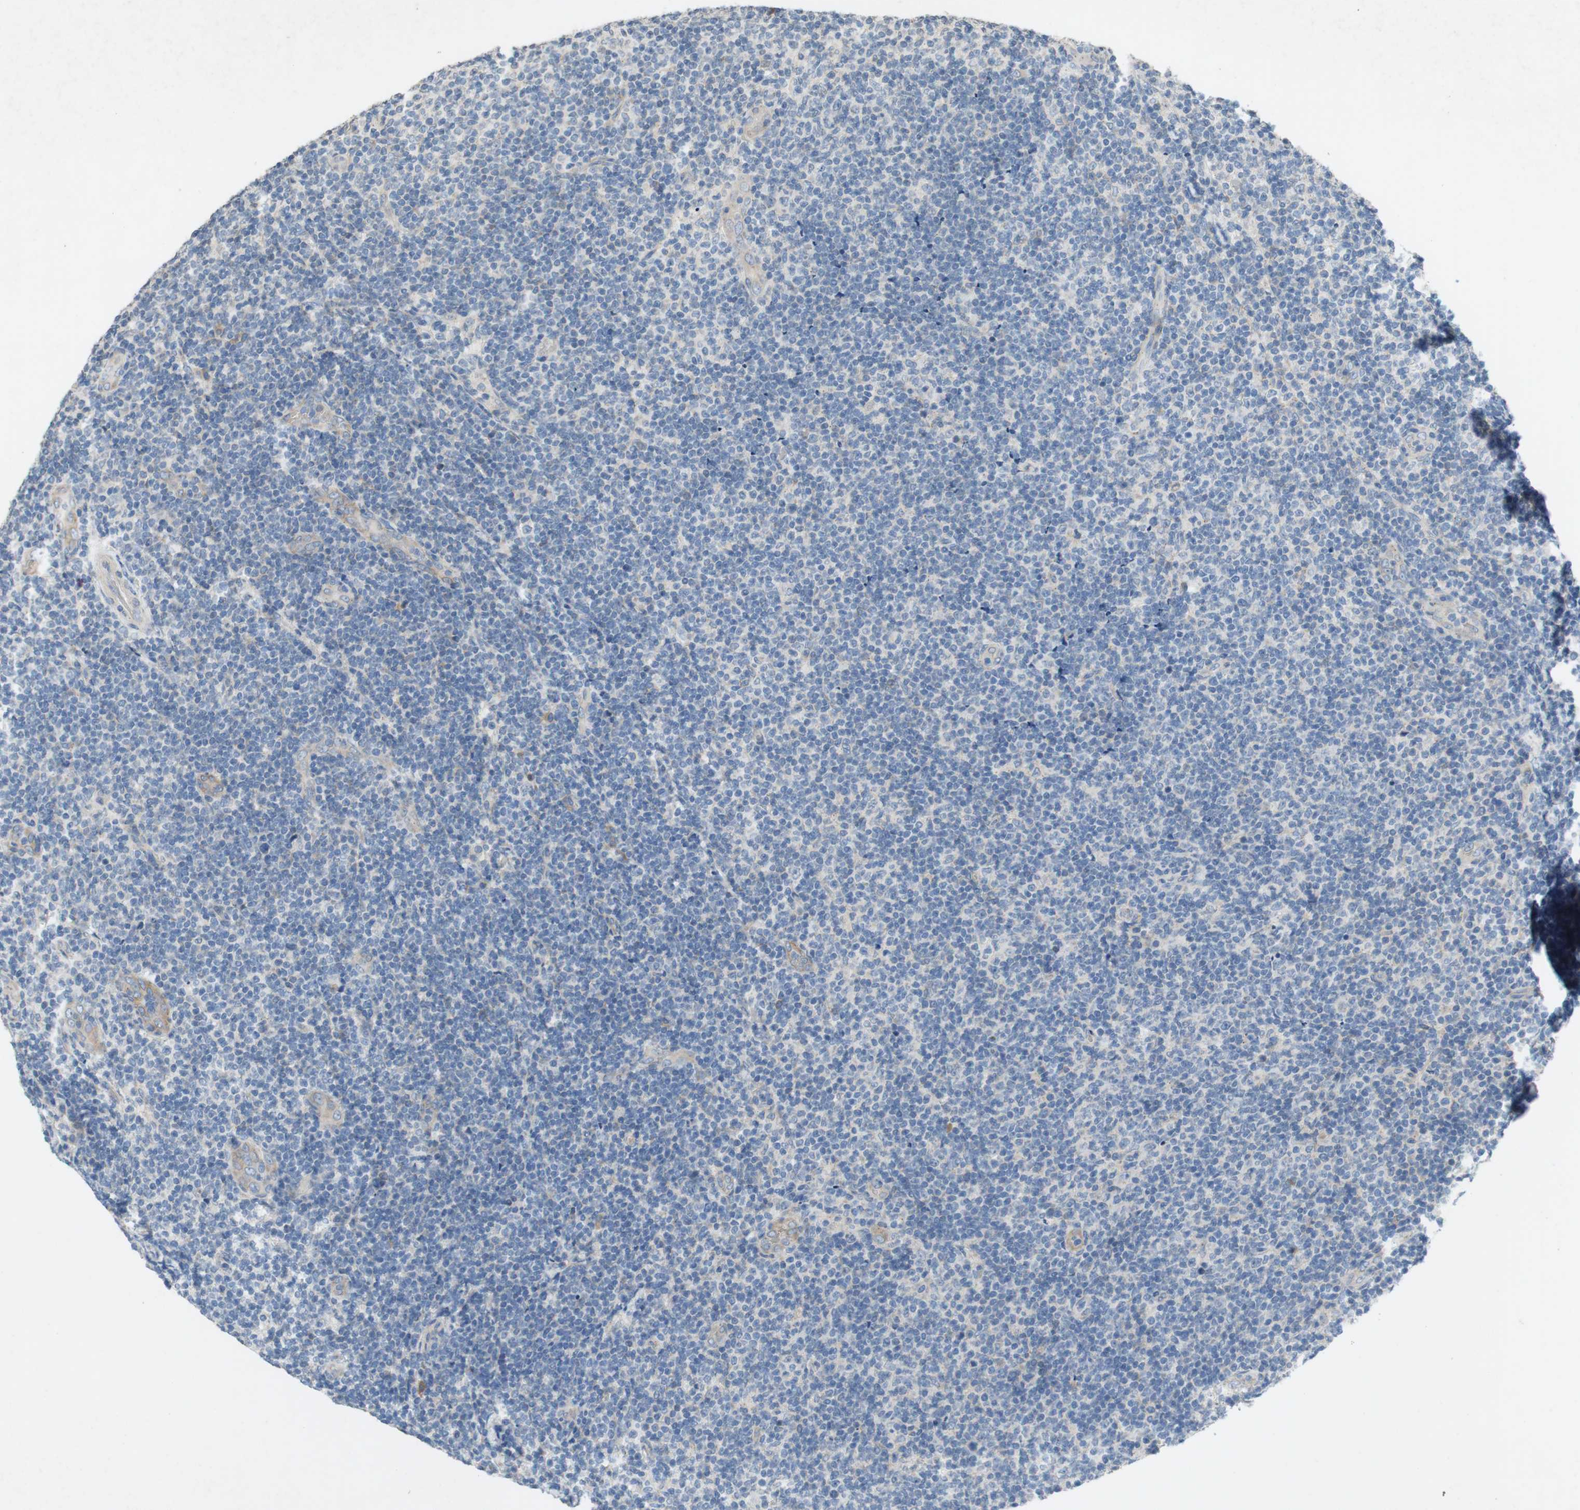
{"staining": {"intensity": "negative", "quantity": "none", "location": "none"}, "tissue": "lymphoma", "cell_type": "Tumor cells", "image_type": "cancer", "snomed": [{"axis": "morphology", "description": "Malignant lymphoma, non-Hodgkin's type, Low grade"}, {"axis": "topography", "description": "Lymph node"}], "caption": "A high-resolution image shows IHC staining of lymphoma, which demonstrates no significant positivity in tumor cells. (IHC, brightfield microscopy, high magnification).", "gene": "ADD2", "patient": {"sex": "male", "age": 83}}